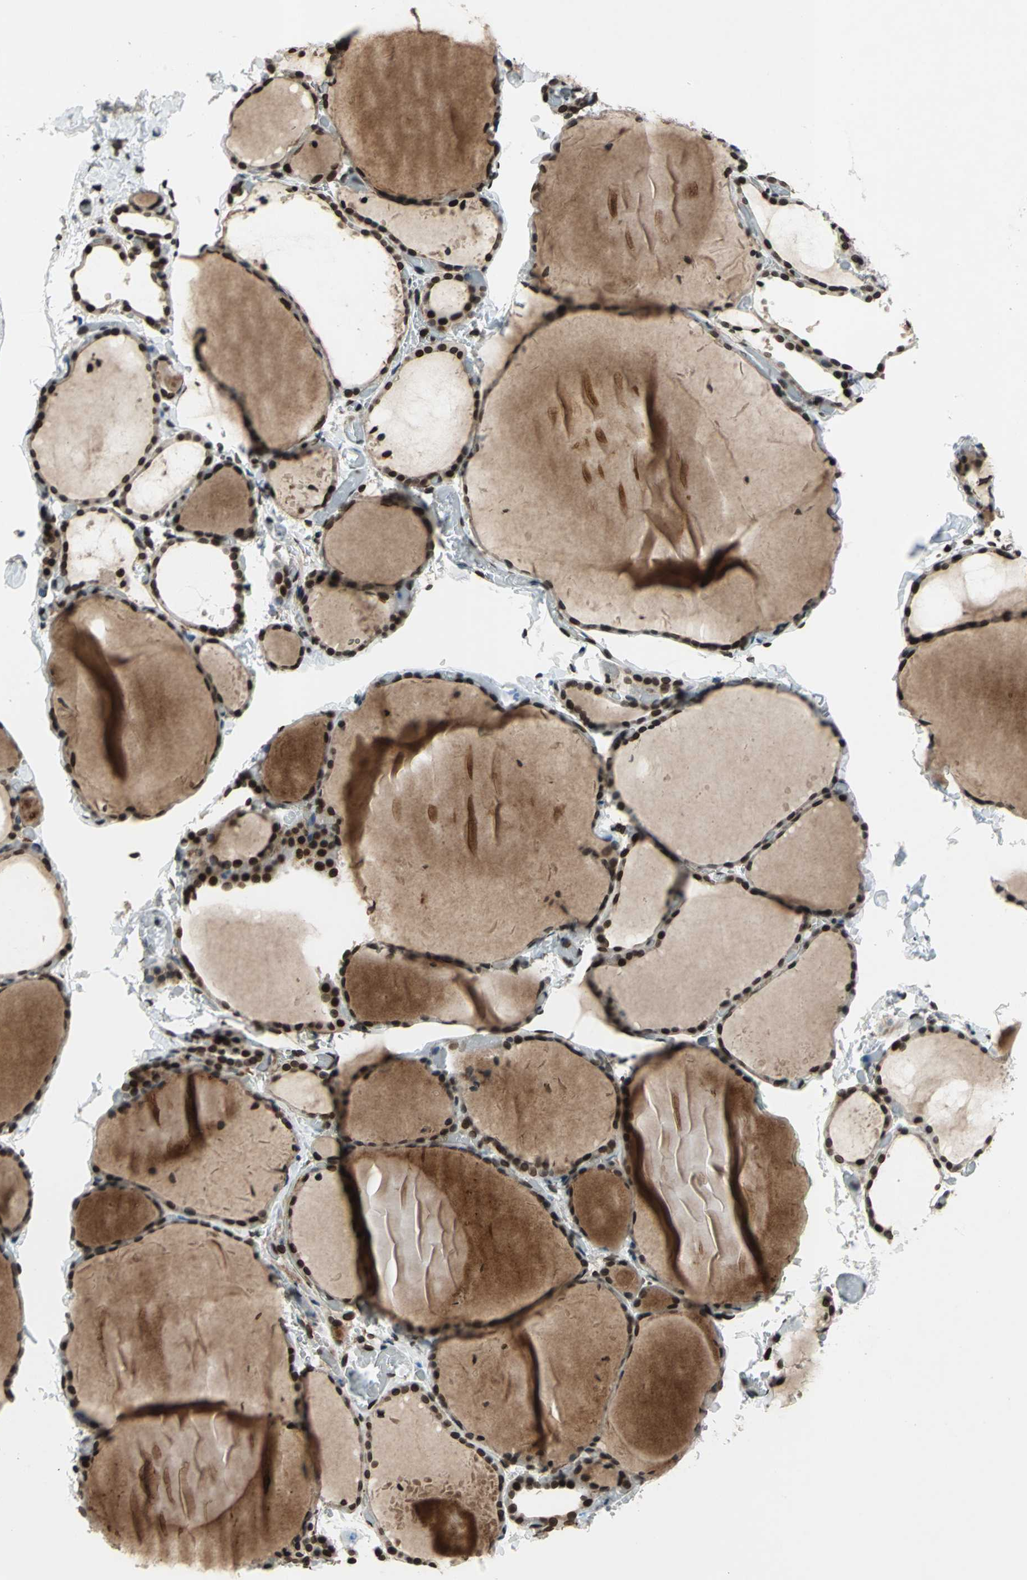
{"staining": {"intensity": "strong", "quantity": ">75%", "location": "cytoplasmic/membranous,nuclear"}, "tissue": "thyroid gland", "cell_type": "Glandular cells", "image_type": "normal", "snomed": [{"axis": "morphology", "description": "Normal tissue, NOS"}, {"axis": "topography", "description": "Thyroid gland"}], "caption": "Human thyroid gland stained with a brown dye shows strong cytoplasmic/membranous,nuclear positive staining in approximately >75% of glandular cells.", "gene": "ISY1", "patient": {"sex": "female", "age": 22}}